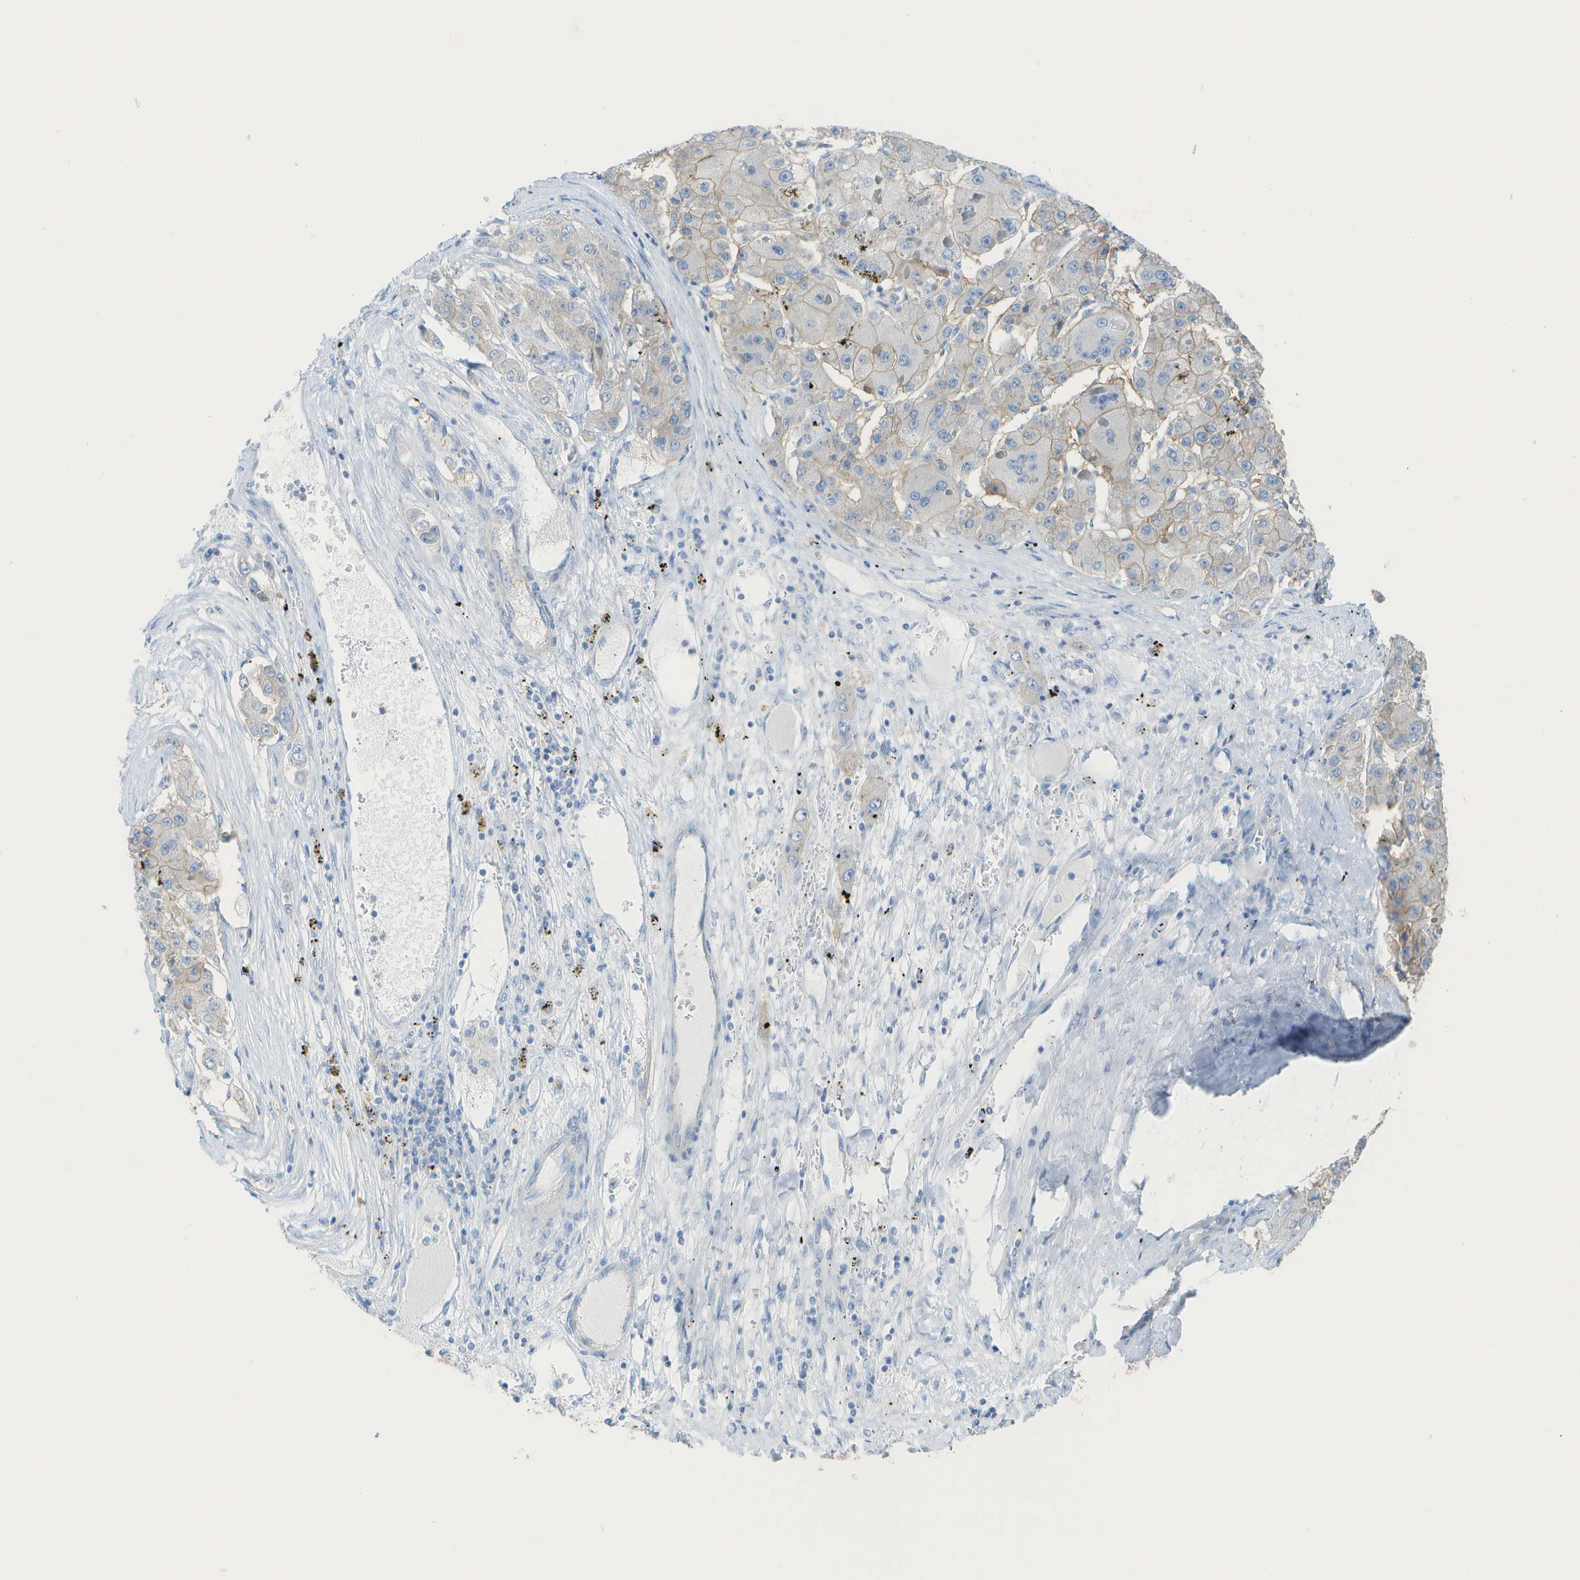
{"staining": {"intensity": "weak", "quantity": "<25%", "location": "cytoplasmic/membranous"}, "tissue": "liver cancer", "cell_type": "Tumor cells", "image_type": "cancer", "snomed": [{"axis": "morphology", "description": "Carcinoma, Hepatocellular, NOS"}, {"axis": "topography", "description": "Liver"}], "caption": "Tumor cells are negative for brown protein staining in hepatocellular carcinoma (liver).", "gene": "CD46", "patient": {"sex": "female", "age": 73}}